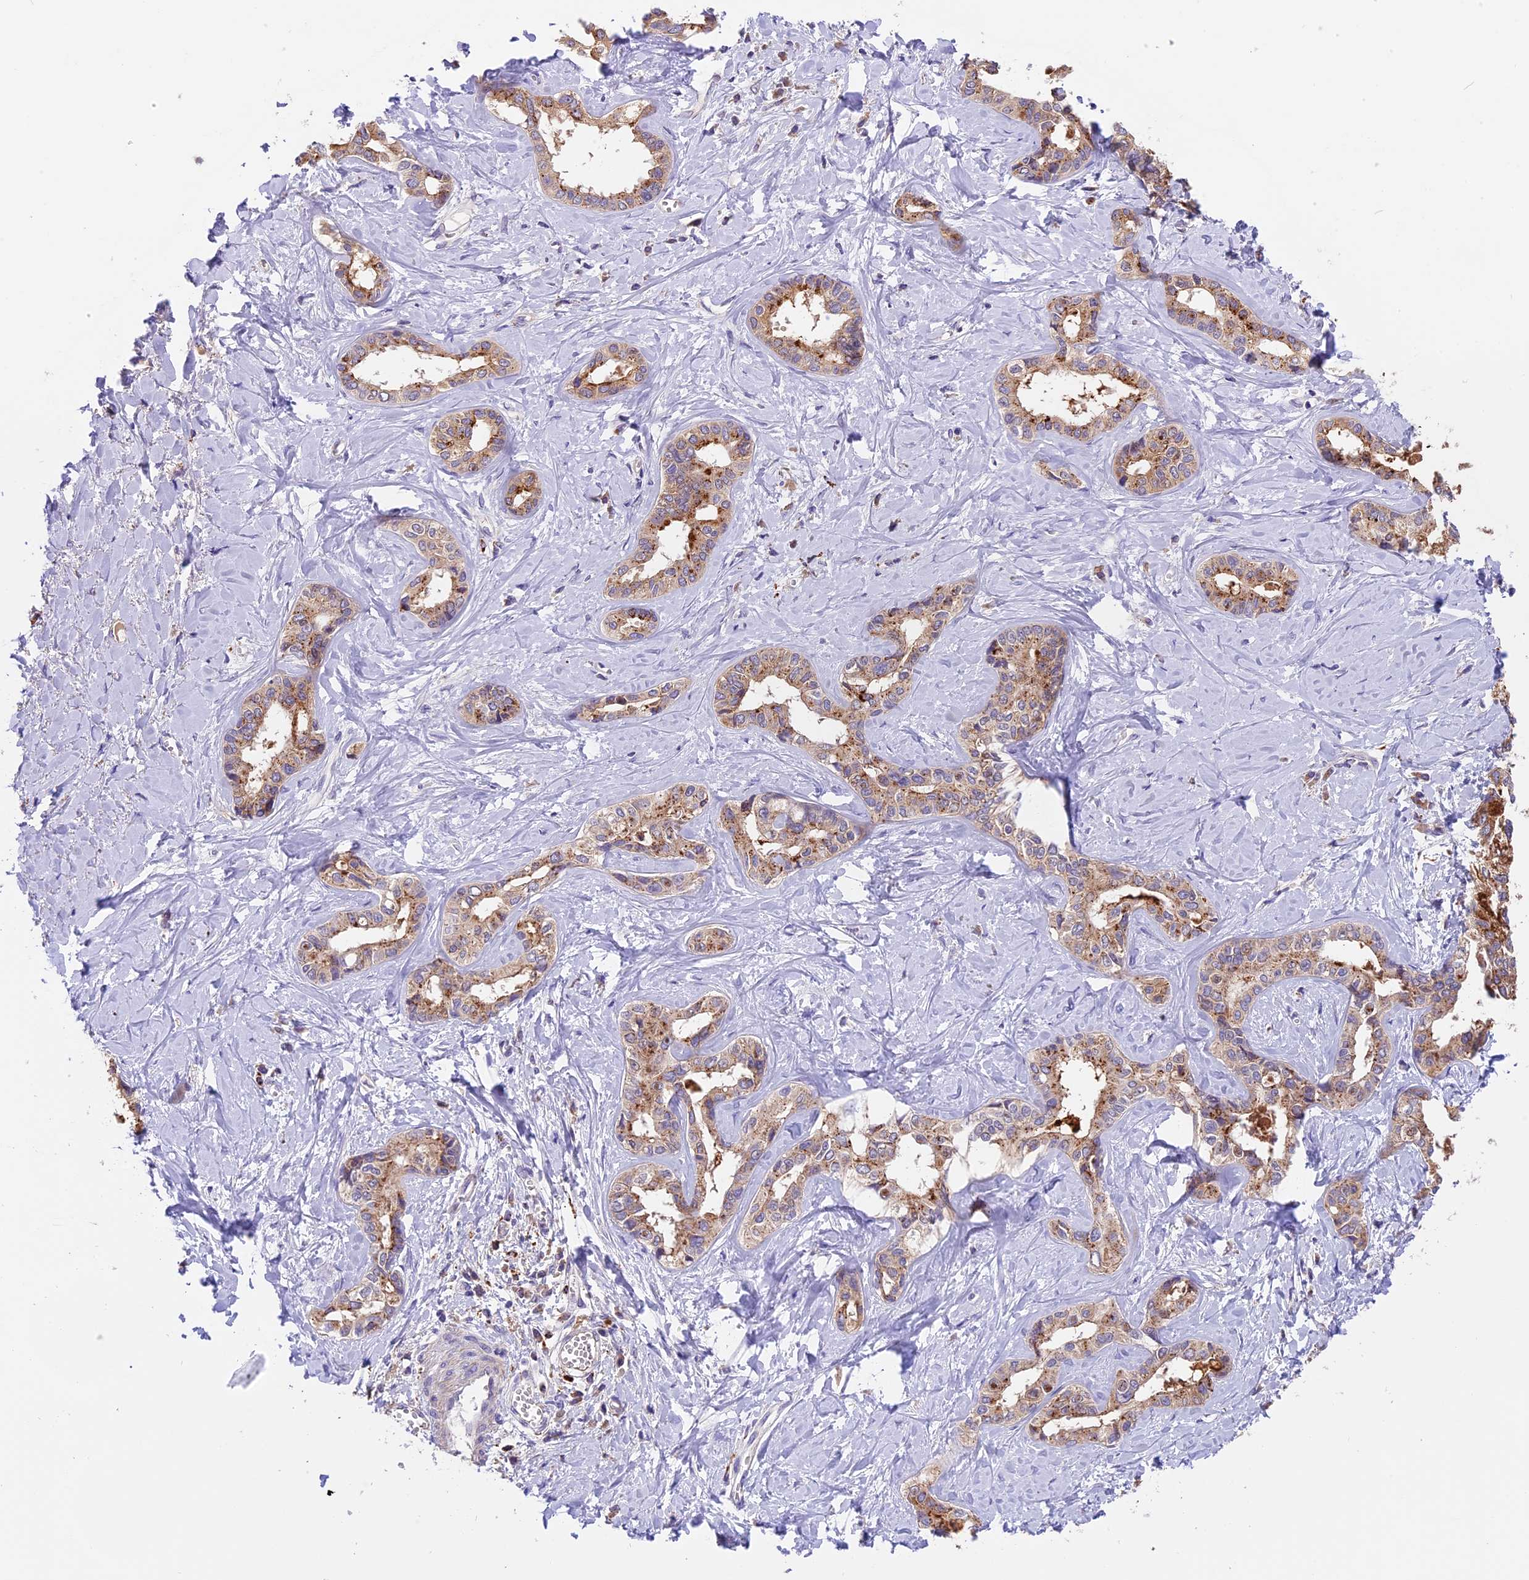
{"staining": {"intensity": "moderate", "quantity": ">75%", "location": "cytoplasmic/membranous"}, "tissue": "liver cancer", "cell_type": "Tumor cells", "image_type": "cancer", "snomed": [{"axis": "morphology", "description": "Cholangiocarcinoma"}, {"axis": "topography", "description": "Liver"}], "caption": "An immunohistochemistry histopathology image of neoplastic tissue is shown. Protein staining in brown labels moderate cytoplasmic/membranous positivity in liver cancer within tumor cells. (IHC, brightfield microscopy, high magnification).", "gene": "COPE", "patient": {"sex": "female", "age": 77}}